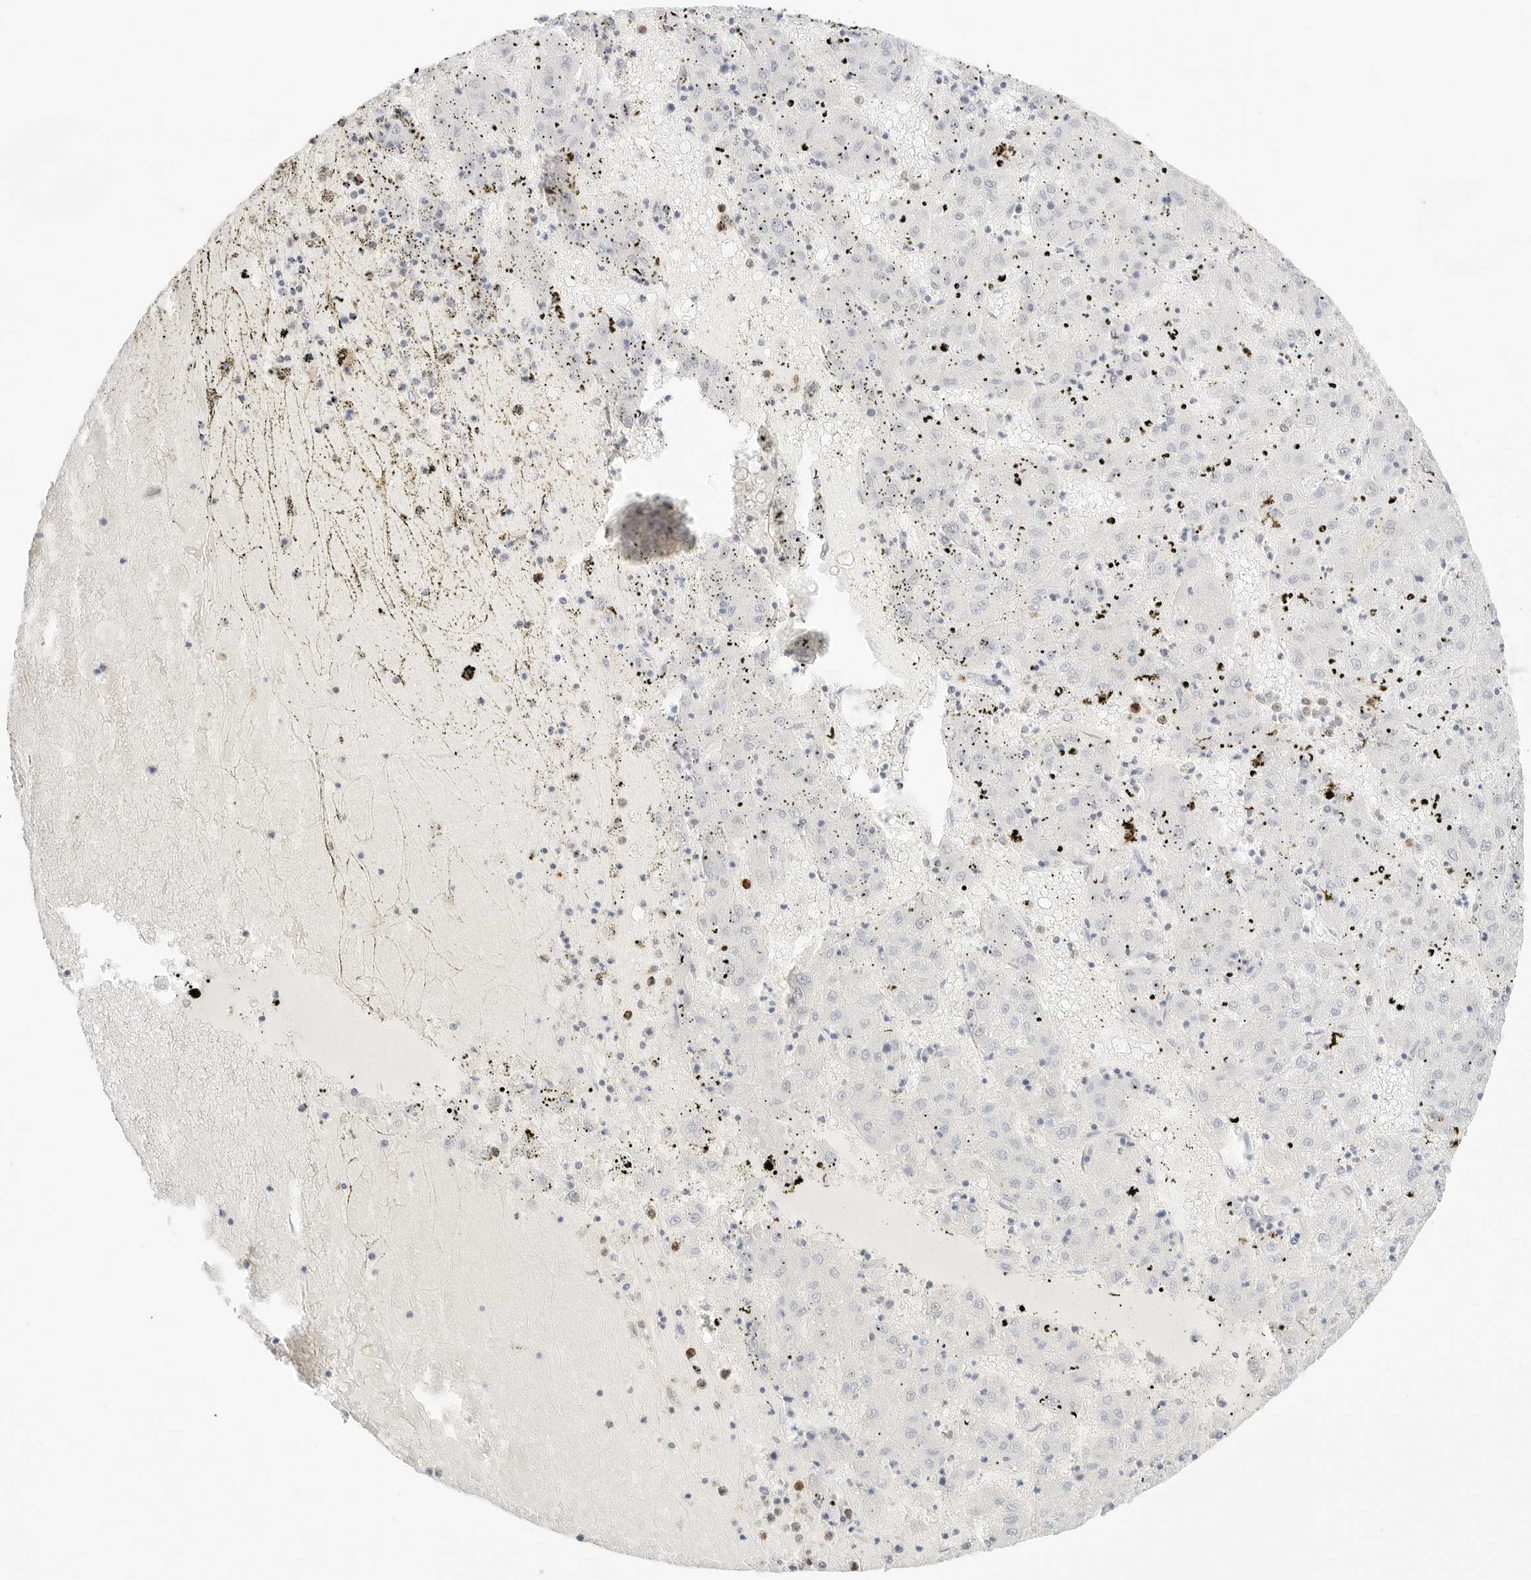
{"staining": {"intensity": "negative", "quantity": "none", "location": "none"}, "tissue": "liver cancer", "cell_type": "Tumor cells", "image_type": "cancer", "snomed": [{"axis": "morphology", "description": "Carcinoma, Hepatocellular, NOS"}, {"axis": "topography", "description": "Liver"}], "caption": "Immunohistochemistry (IHC) histopathology image of neoplastic tissue: human liver cancer stained with DAB reveals no significant protein positivity in tumor cells. (DAB immunohistochemistry visualized using brightfield microscopy, high magnification).", "gene": "GNAS", "patient": {"sex": "male", "age": 72}}